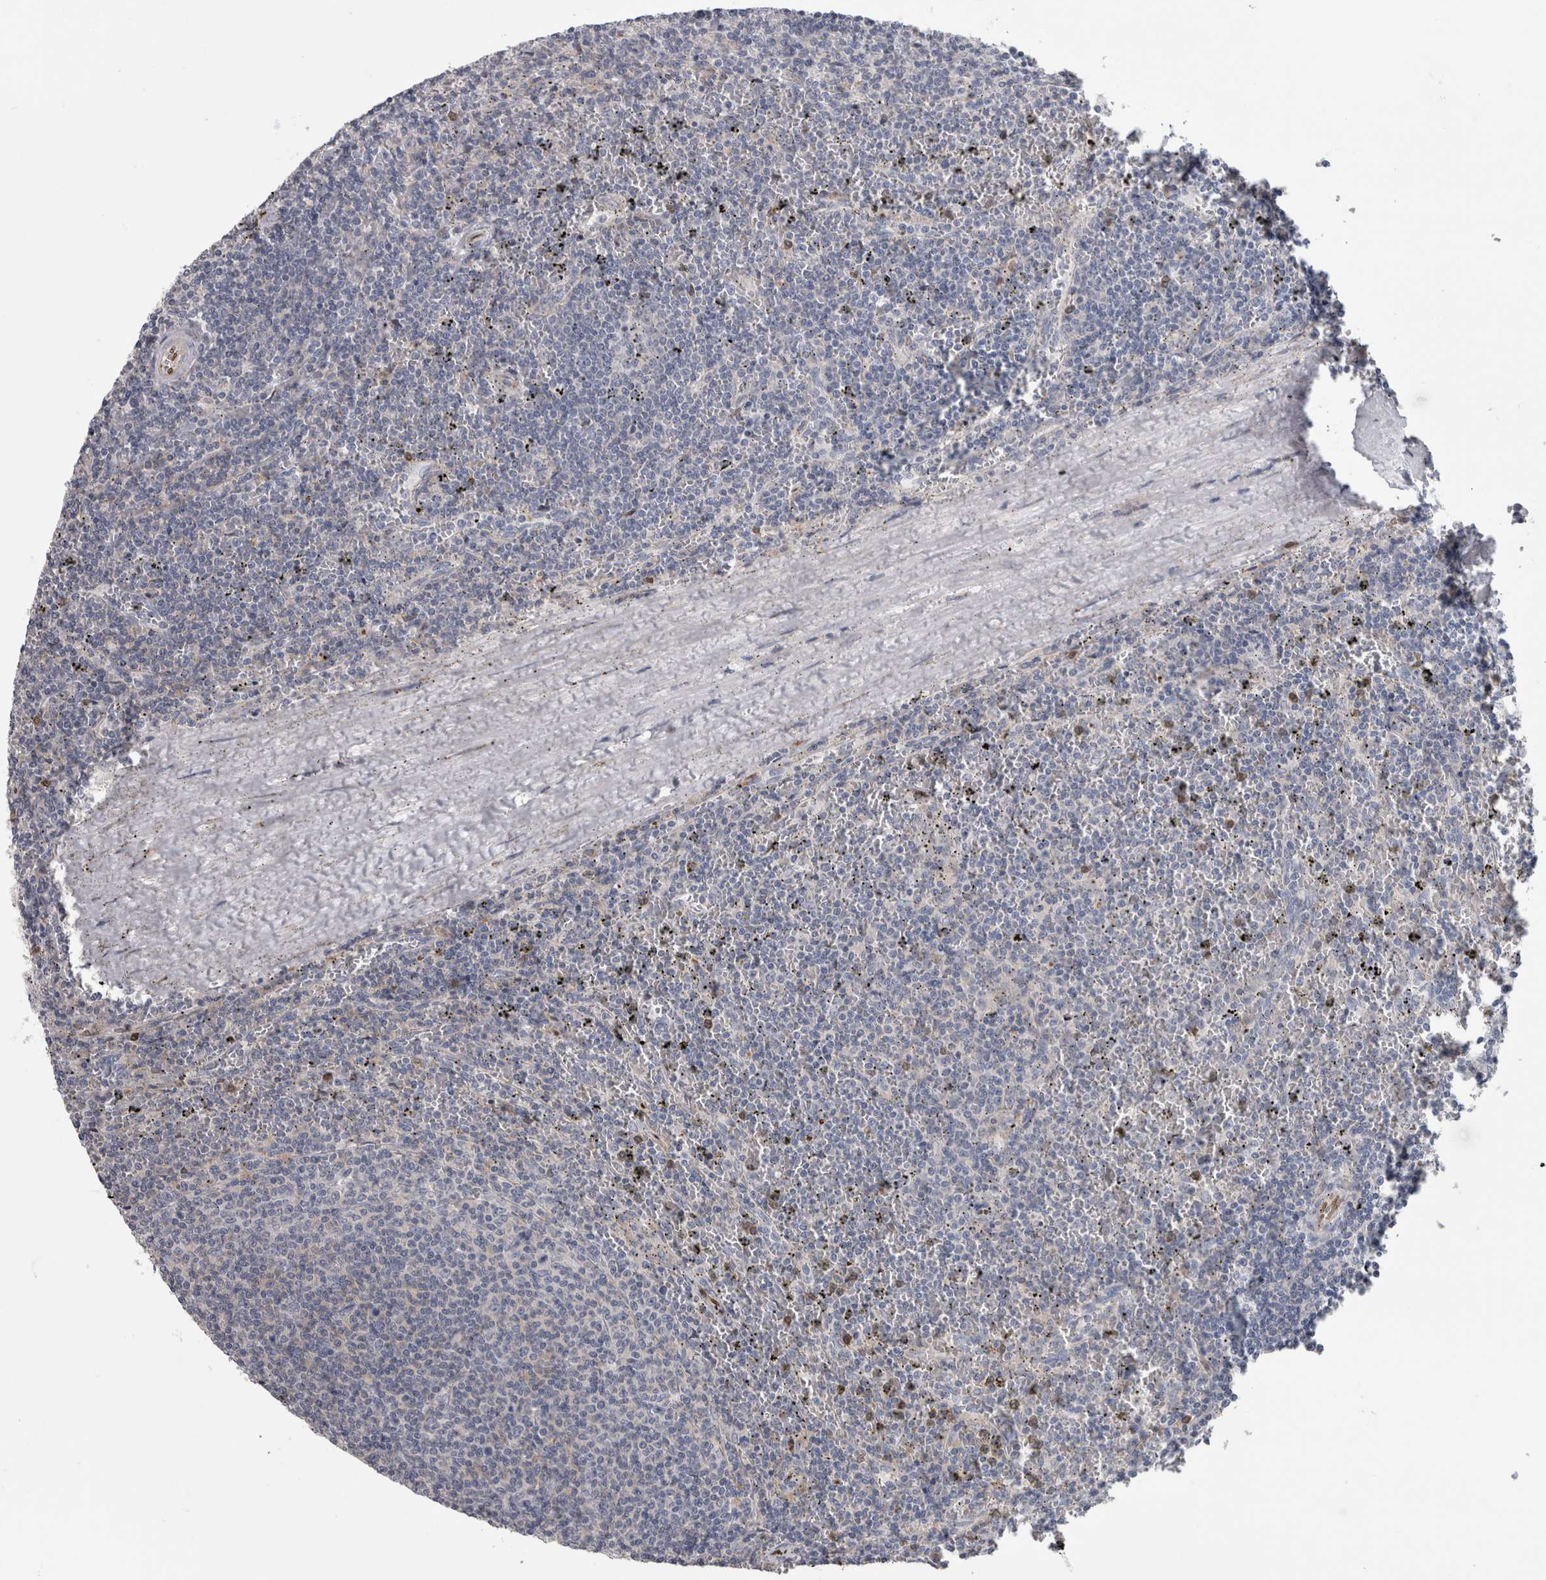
{"staining": {"intensity": "negative", "quantity": "none", "location": "none"}, "tissue": "lymphoma", "cell_type": "Tumor cells", "image_type": "cancer", "snomed": [{"axis": "morphology", "description": "Malignant lymphoma, non-Hodgkin's type, Low grade"}, {"axis": "topography", "description": "Spleen"}], "caption": "Histopathology image shows no significant protein positivity in tumor cells of malignant lymphoma, non-Hodgkin's type (low-grade).", "gene": "IL33", "patient": {"sex": "female", "age": 50}}